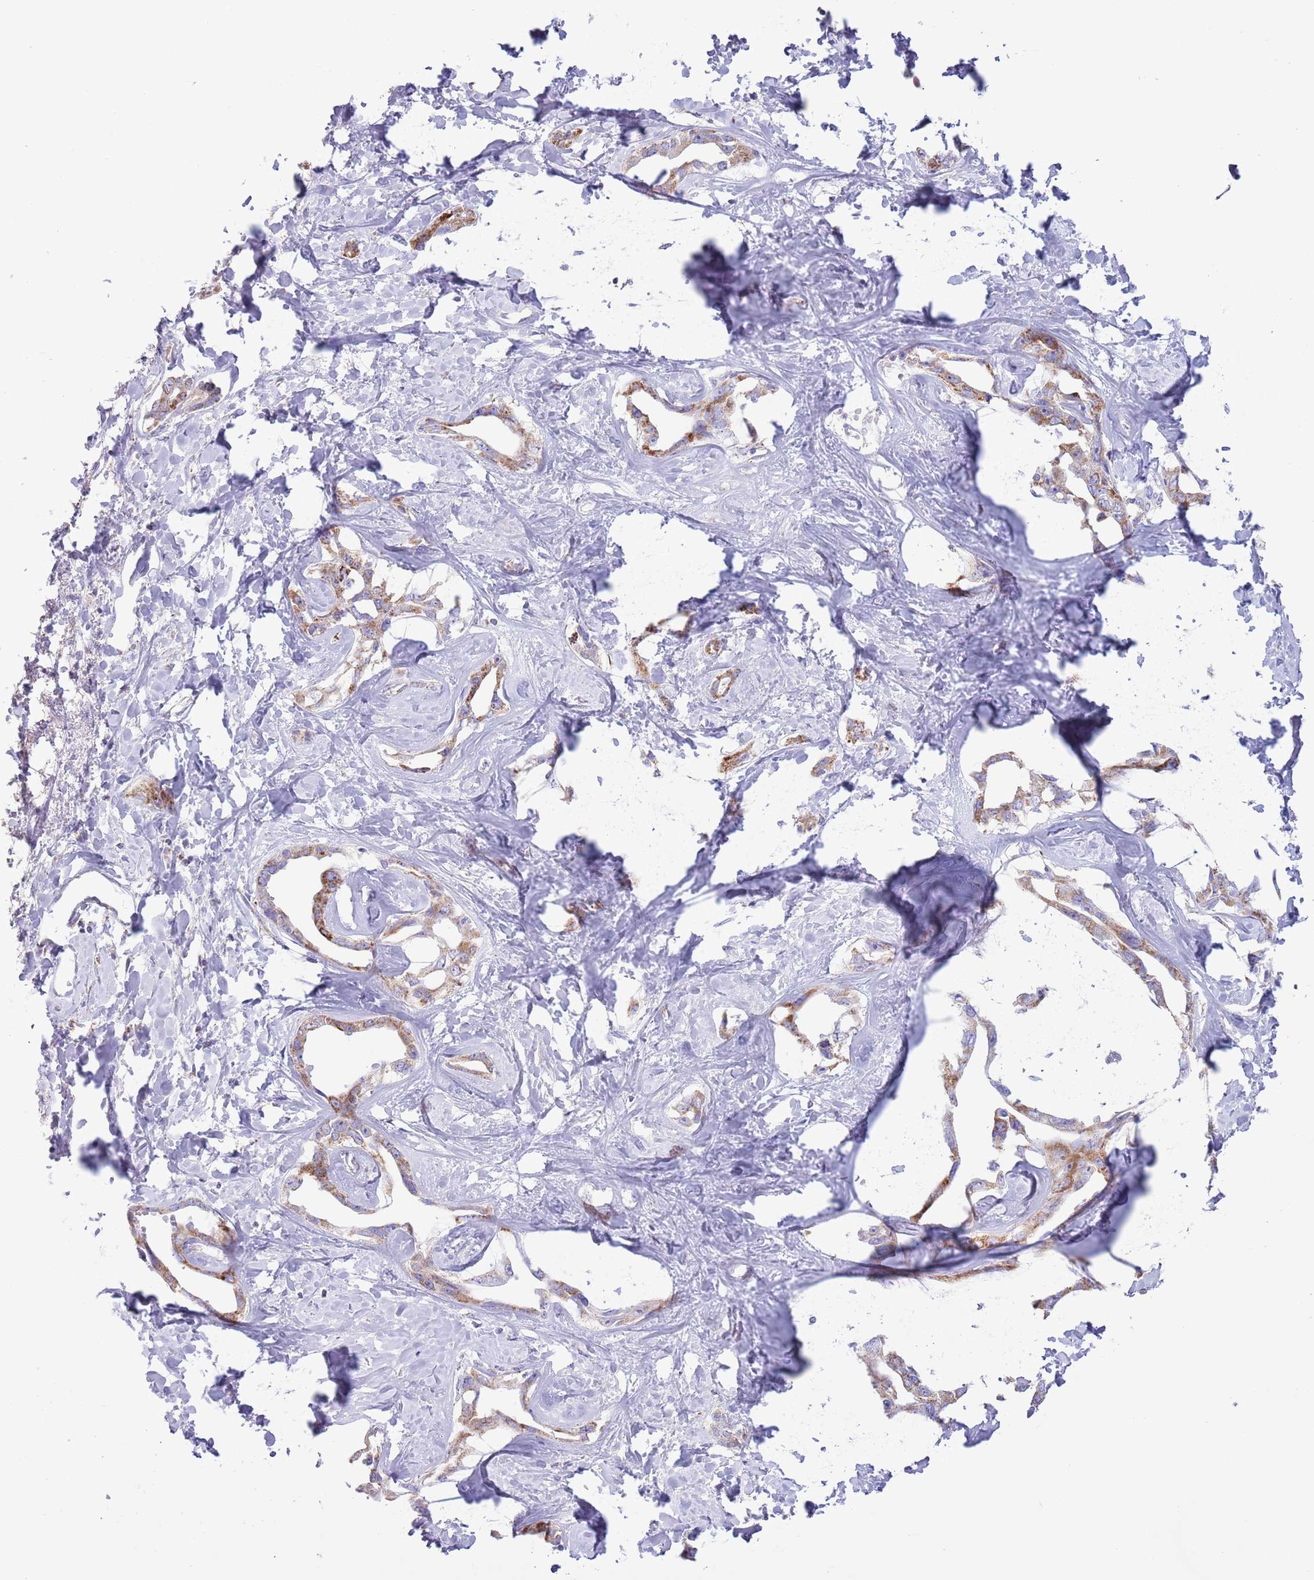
{"staining": {"intensity": "moderate", "quantity": ">75%", "location": "cytoplasmic/membranous"}, "tissue": "liver cancer", "cell_type": "Tumor cells", "image_type": "cancer", "snomed": [{"axis": "morphology", "description": "Cholangiocarcinoma"}, {"axis": "topography", "description": "Liver"}], "caption": "High-magnification brightfield microscopy of liver cholangiocarcinoma stained with DAB (brown) and counterstained with hematoxylin (blue). tumor cells exhibit moderate cytoplasmic/membranous expression is present in about>75% of cells. The staining is performed using DAB brown chromogen to label protein expression. The nuclei are counter-stained blue using hematoxylin.", "gene": "ATP6V1B1", "patient": {"sex": "male", "age": 59}}